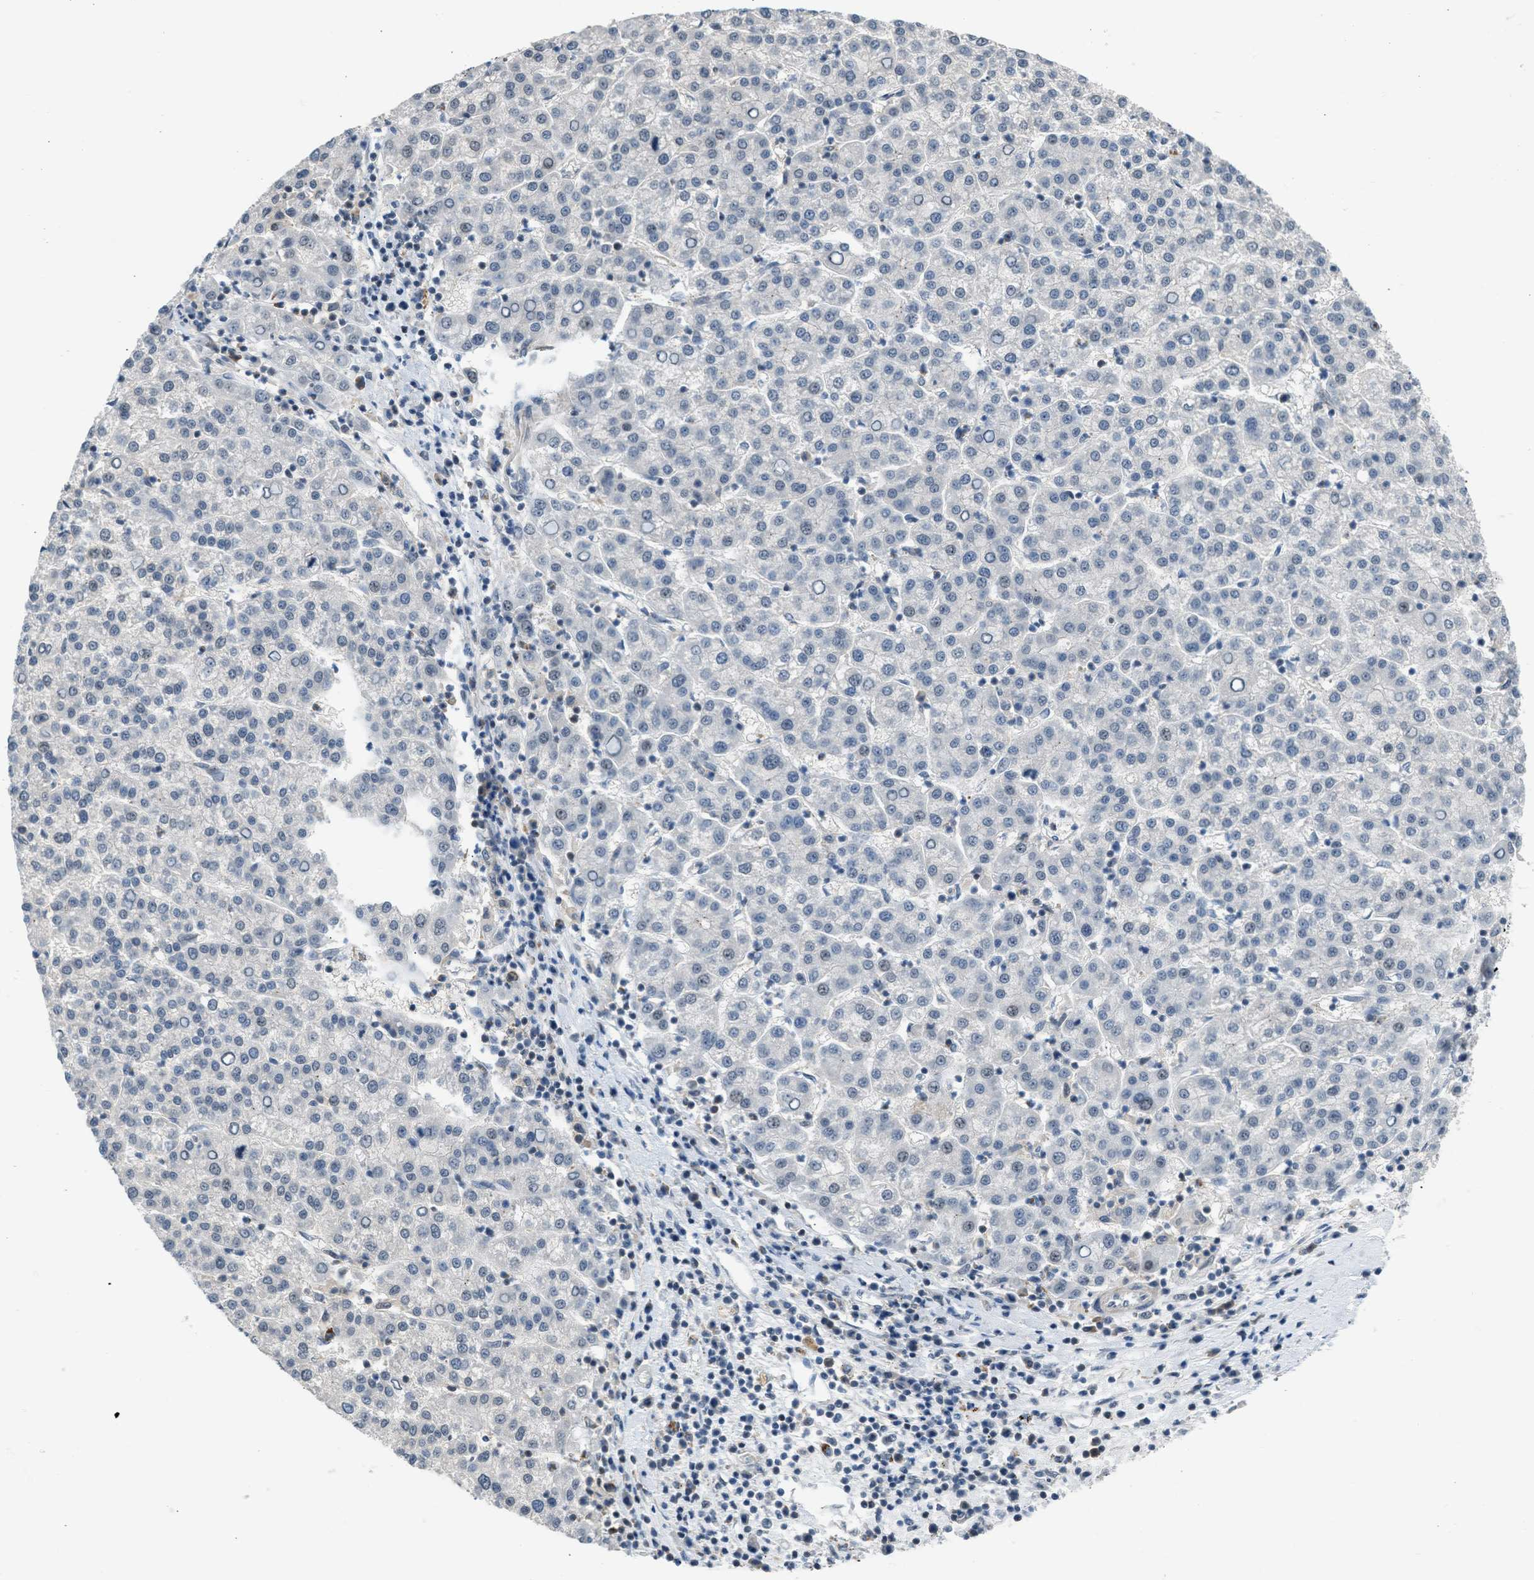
{"staining": {"intensity": "negative", "quantity": "none", "location": "none"}, "tissue": "liver cancer", "cell_type": "Tumor cells", "image_type": "cancer", "snomed": [{"axis": "morphology", "description": "Carcinoma, Hepatocellular, NOS"}, {"axis": "topography", "description": "Liver"}], "caption": "High magnification brightfield microscopy of liver cancer stained with DAB (brown) and counterstained with hematoxylin (blue): tumor cells show no significant staining.", "gene": "TTBK2", "patient": {"sex": "female", "age": 58}}